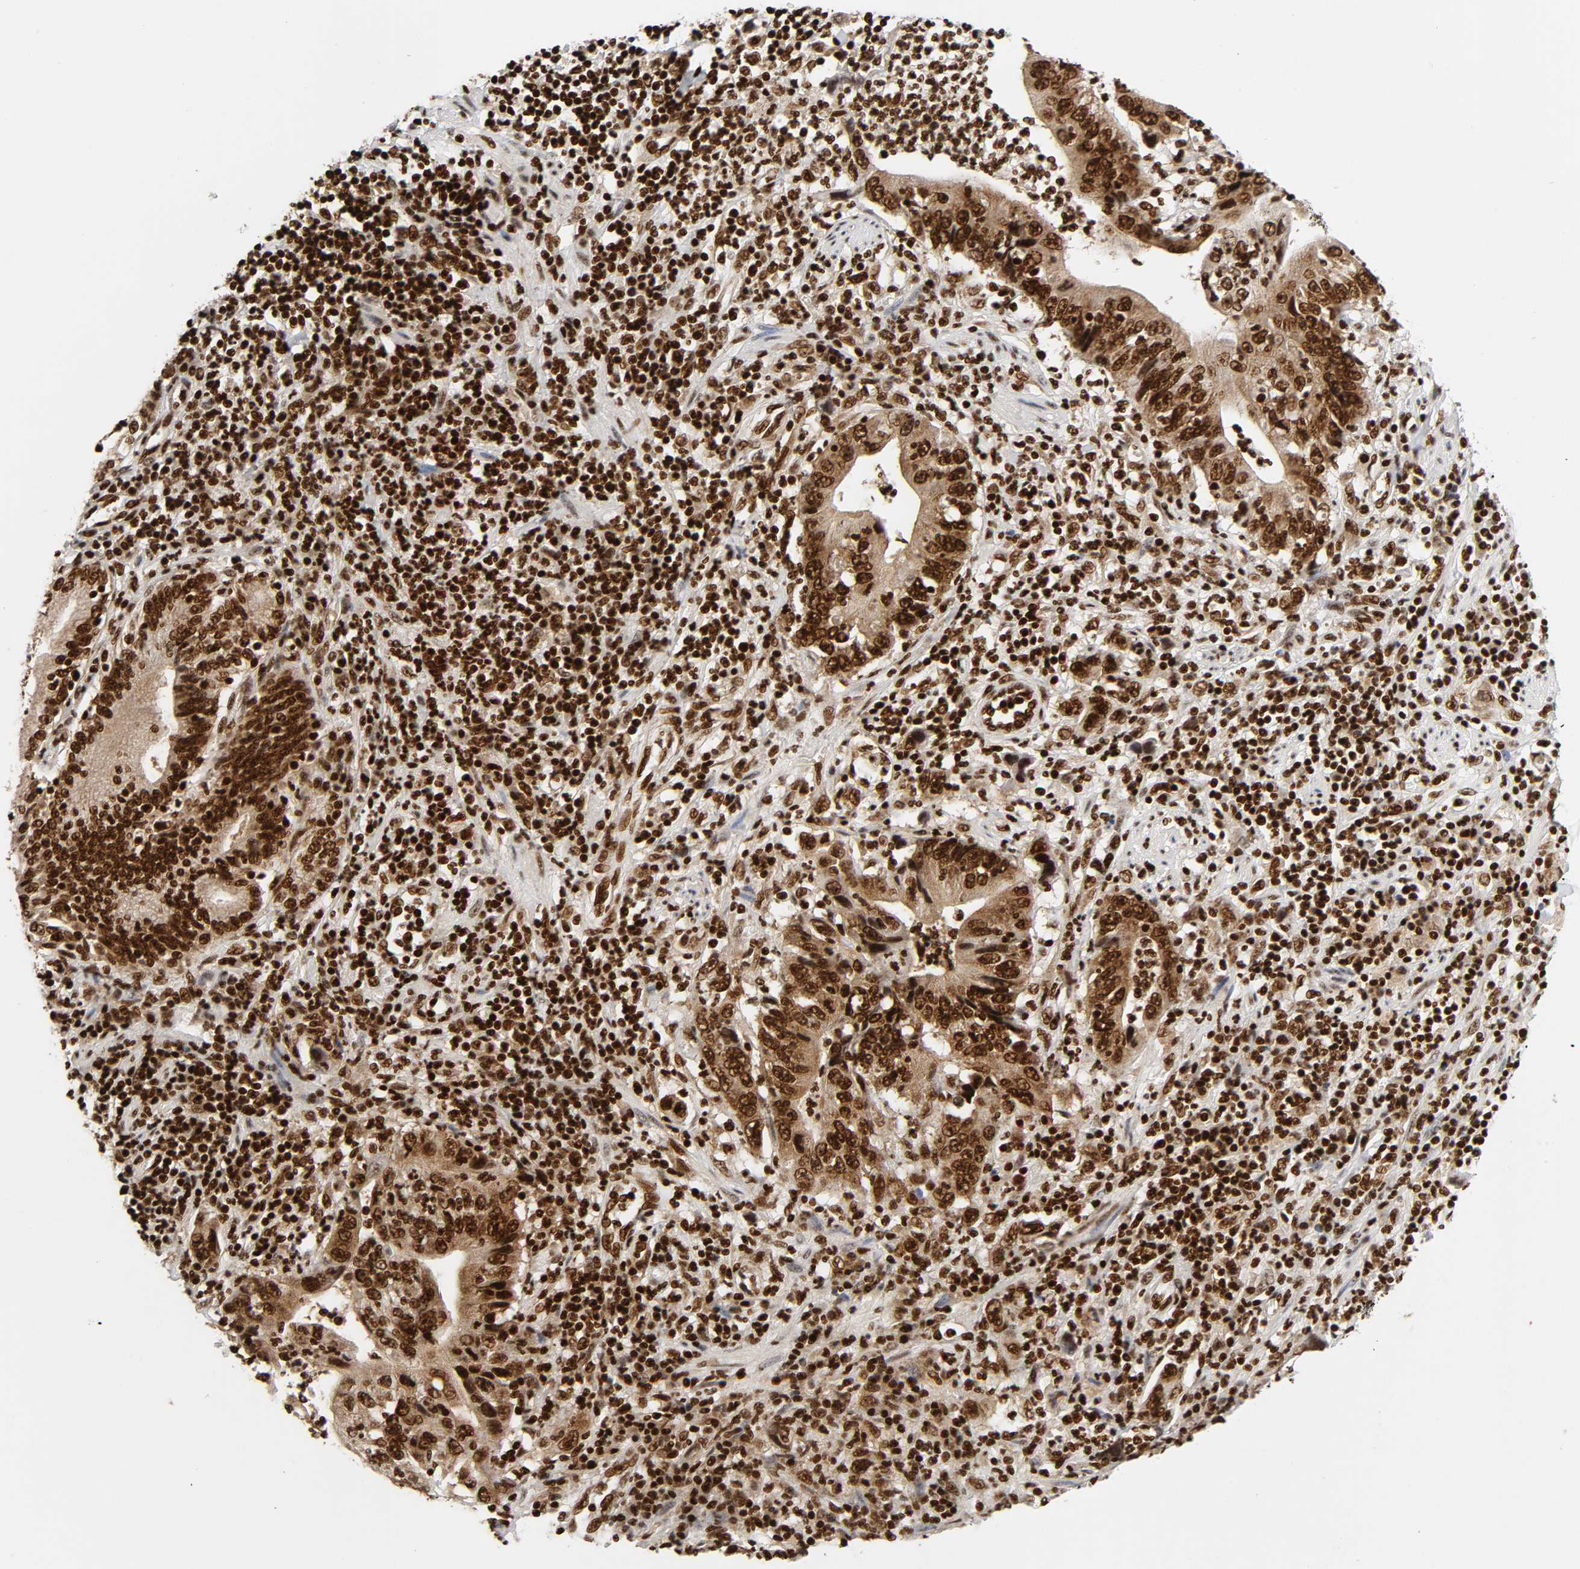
{"staining": {"intensity": "strong", "quantity": ">75%", "location": "nuclear"}, "tissue": "pancreatic cancer", "cell_type": "Tumor cells", "image_type": "cancer", "snomed": [{"axis": "morphology", "description": "Adenocarcinoma, NOS"}, {"axis": "topography", "description": "Pancreas"}], "caption": "A photomicrograph of pancreatic adenocarcinoma stained for a protein displays strong nuclear brown staining in tumor cells.", "gene": "NFYB", "patient": {"sex": "female", "age": 48}}